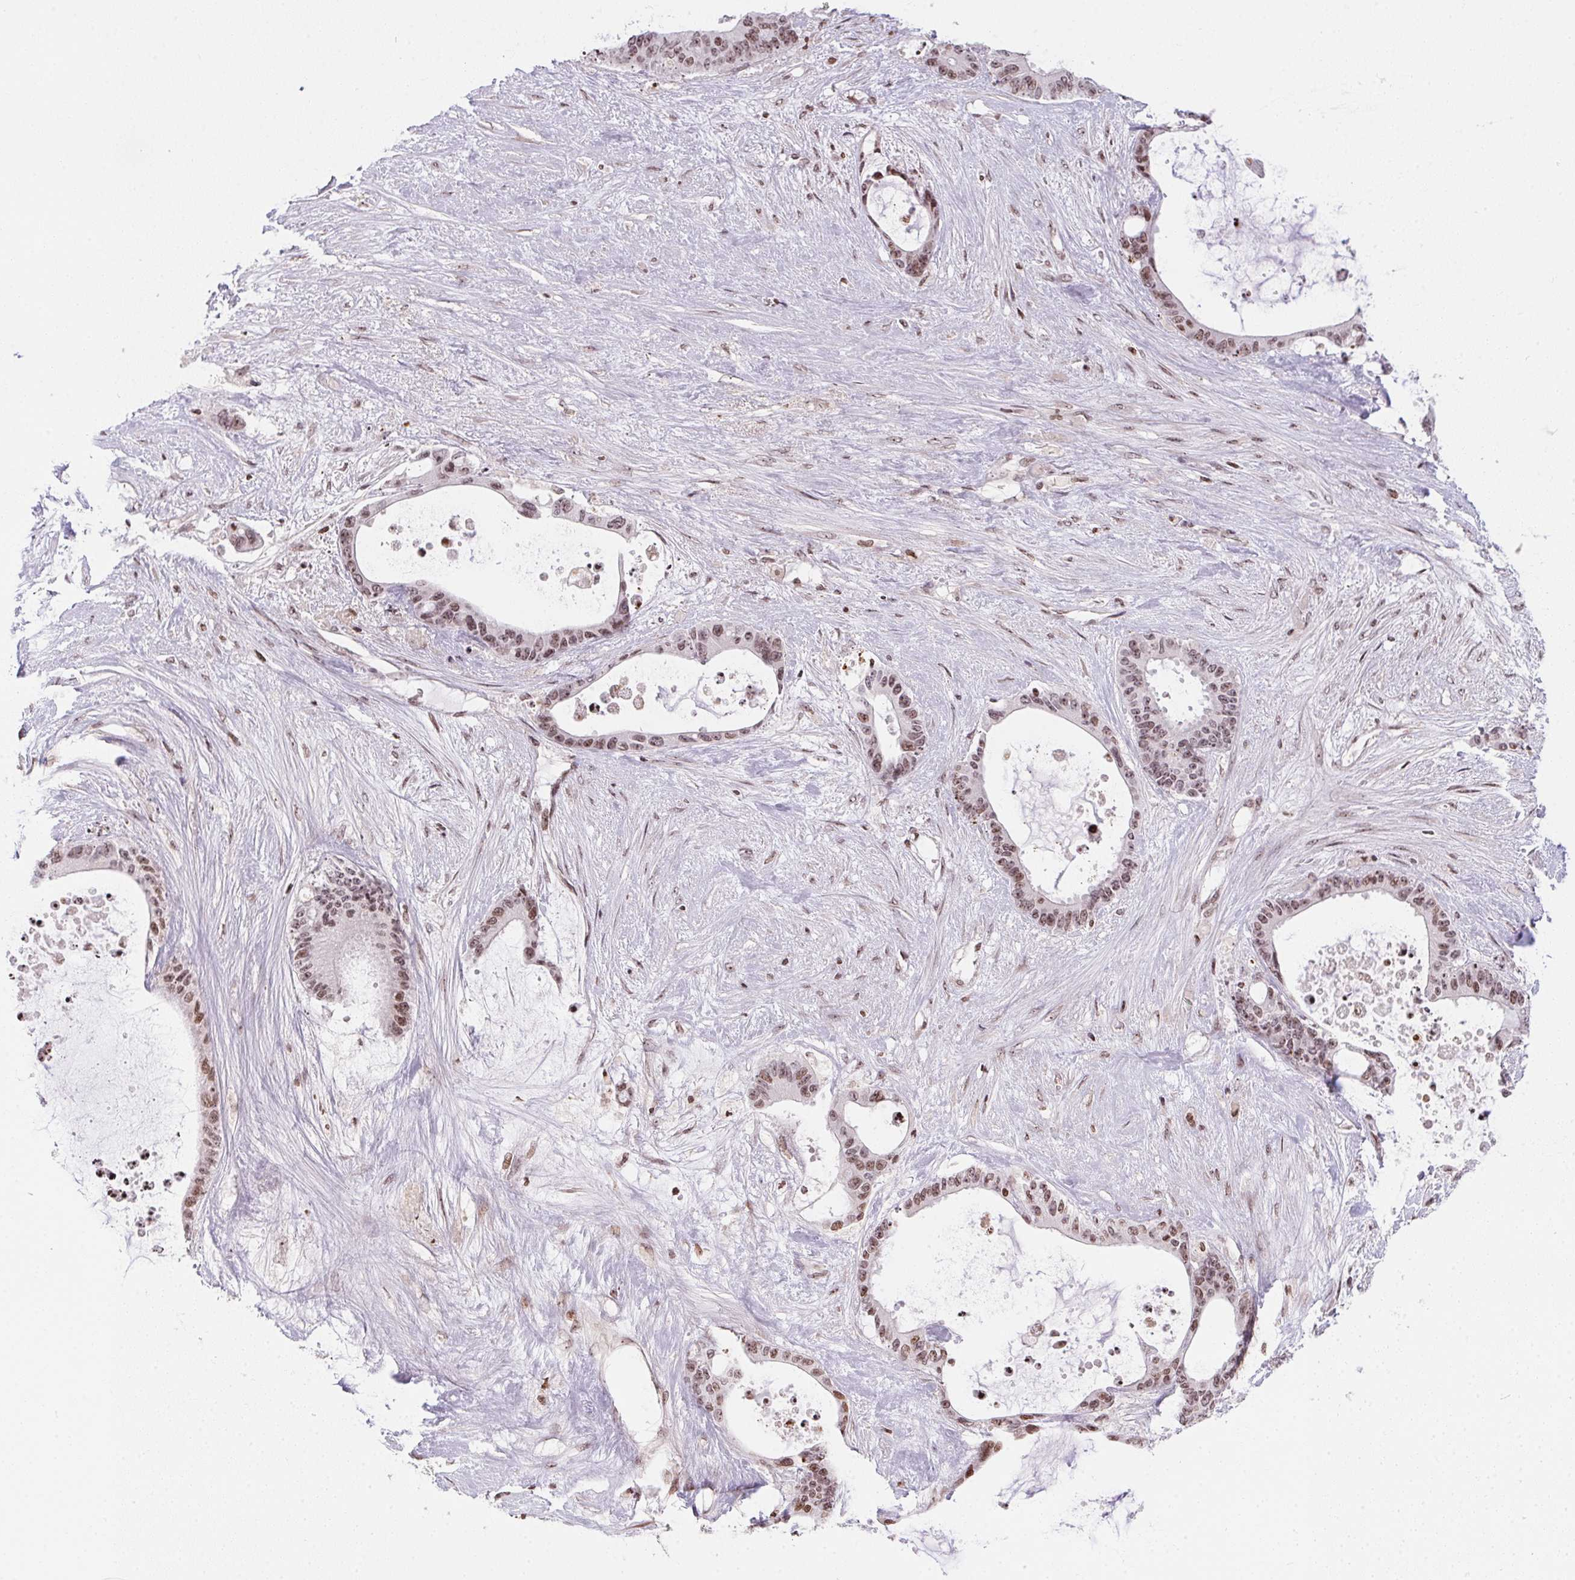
{"staining": {"intensity": "moderate", "quantity": ">75%", "location": "nuclear"}, "tissue": "liver cancer", "cell_type": "Tumor cells", "image_type": "cancer", "snomed": [{"axis": "morphology", "description": "Normal tissue, NOS"}, {"axis": "morphology", "description": "Cholangiocarcinoma"}, {"axis": "topography", "description": "Liver"}, {"axis": "topography", "description": "Peripheral nerve tissue"}], "caption": "DAB immunohistochemical staining of liver cancer reveals moderate nuclear protein staining in approximately >75% of tumor cells.", "gene": "RNF181", "patient": {"sex": "female", "age": 73}}